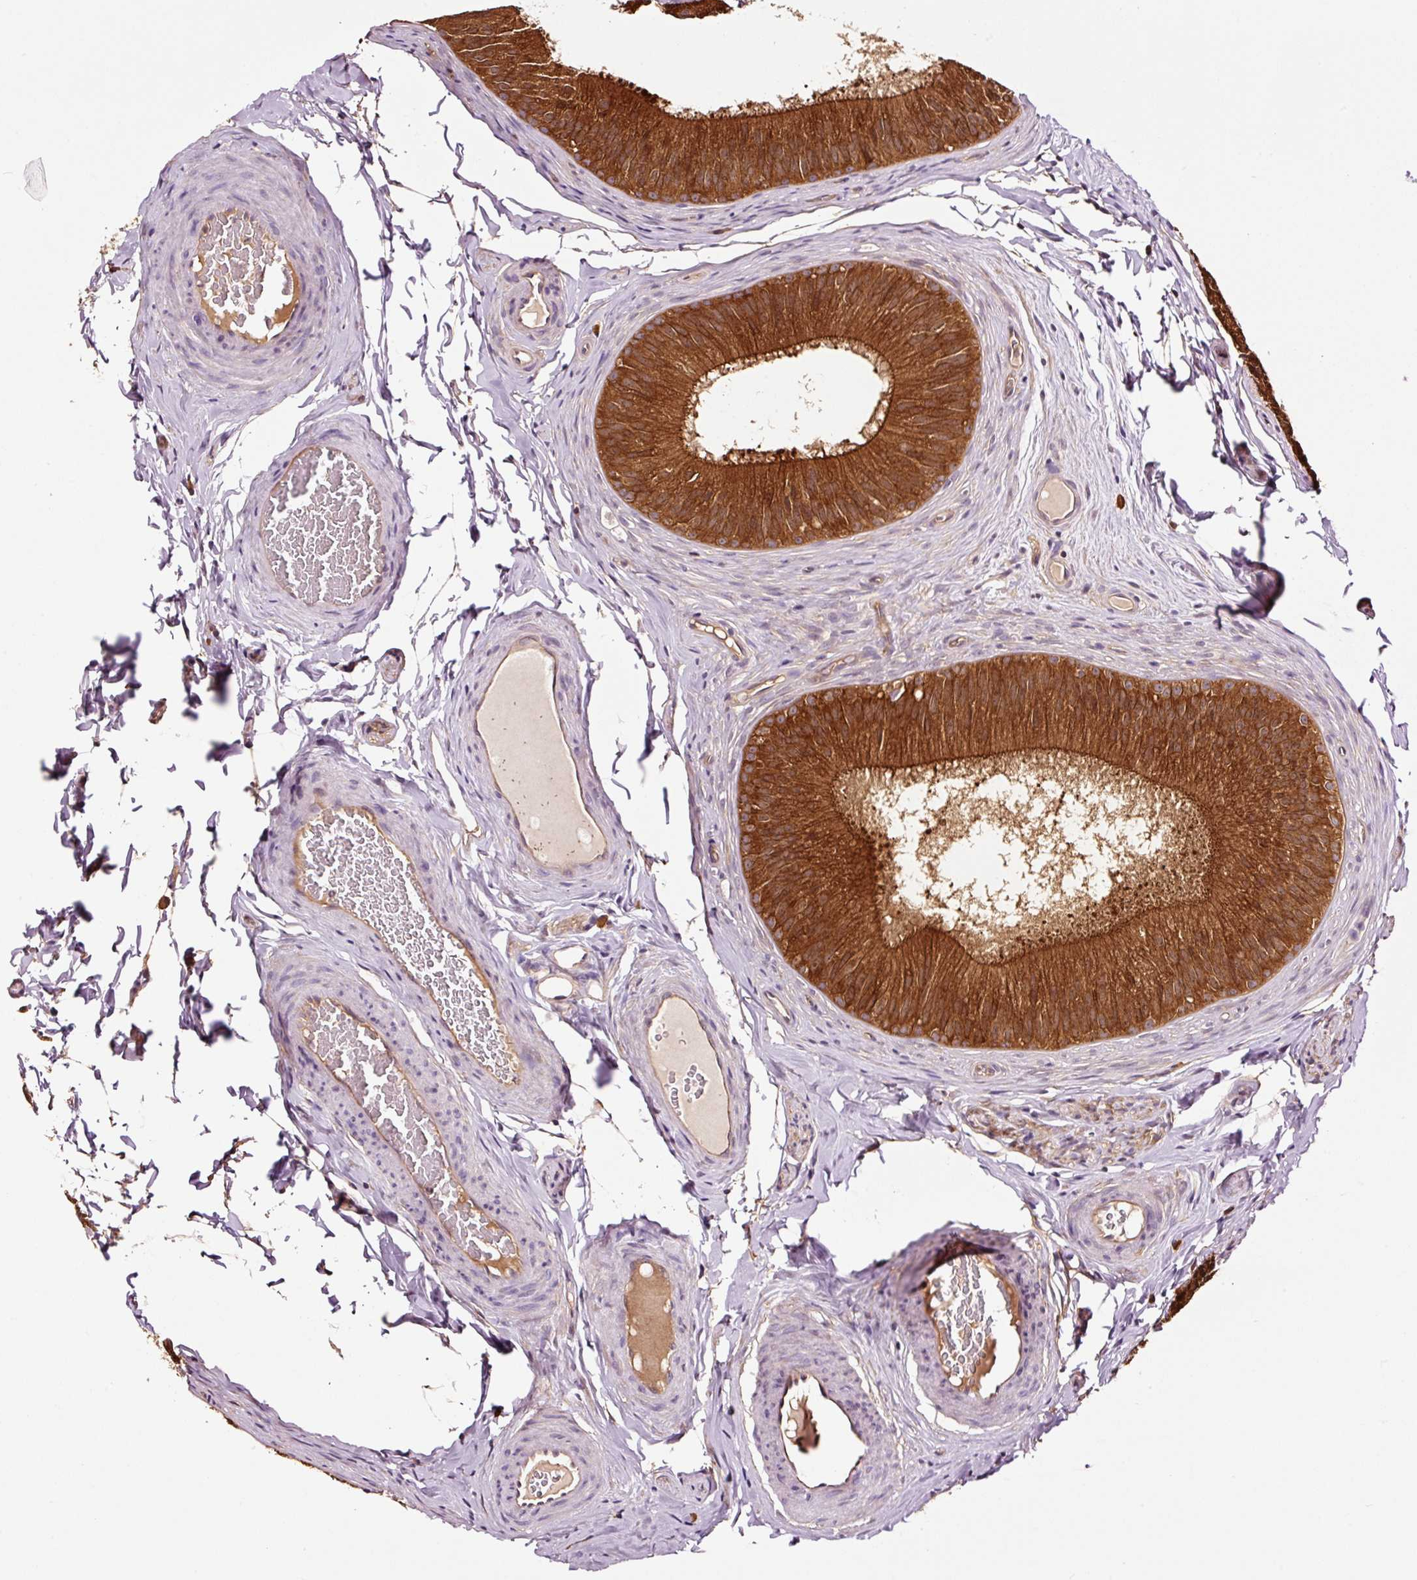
{"staining": {"intensity": "strong", "quantity": ">75%", "location": "cytoplasmic/membranous"}, "tissue": "epididymis", "cell_type": "Glandular cells", "image_type": "normal", "snomed": [{"axis": "morphology", "description": "Normal tissue, NOS"}, {"axis": "topography", "description": "Epididymis"}], "caption": "A high amount of strong cytoplasmic/membranous expression is identified in about >75% of glandular cells in benign epididymis. The staining is performed using DAB (3,3'-diaminobenzidine) brown chromogen to label protein expression. The nuclei are counter-stained blue using hematoxylin.", "gene": "METAP1", "patient": {"sex": "male", "age": 24}}